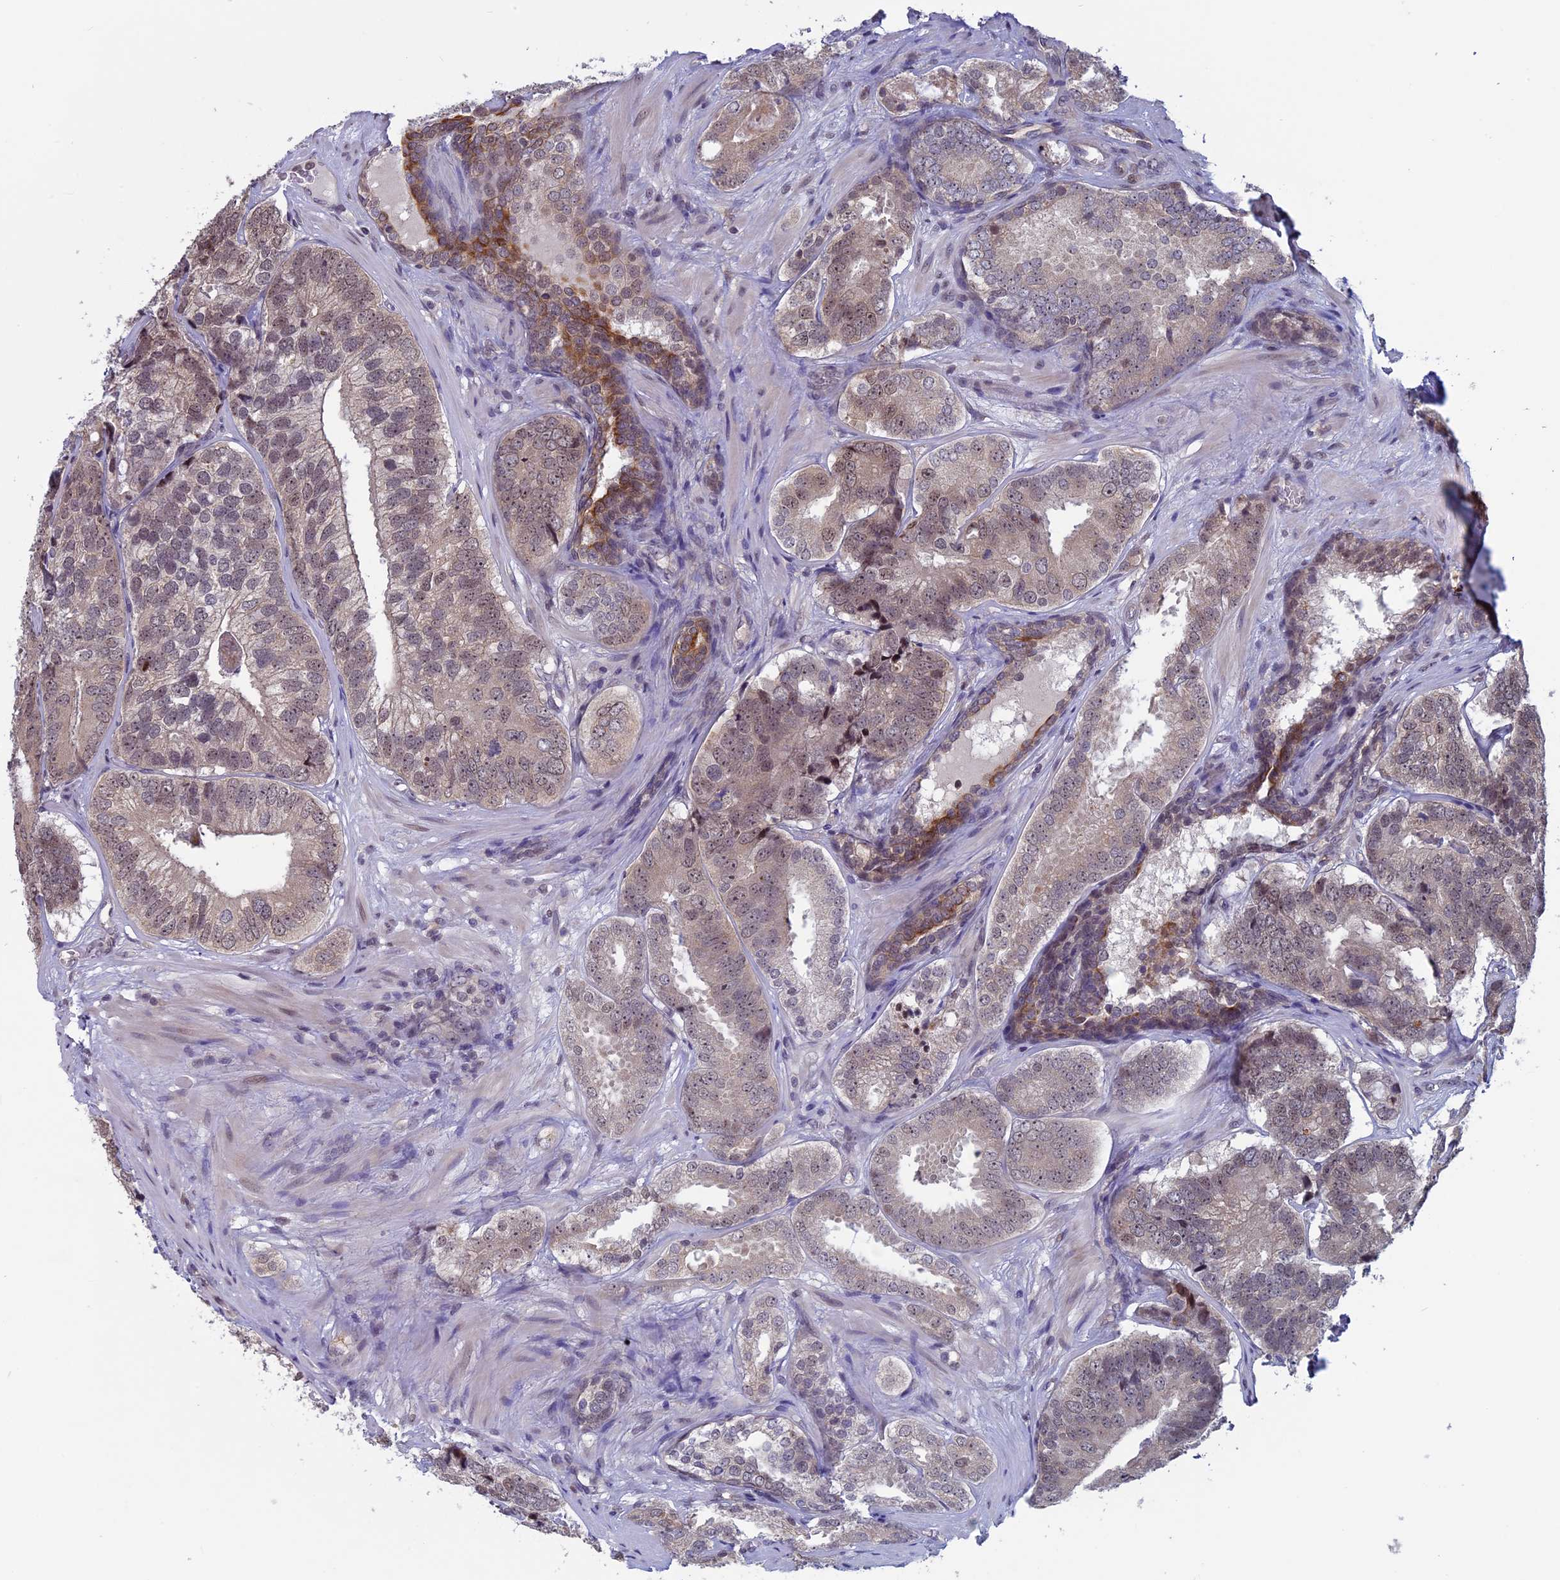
{"staining": {"intensity": "moderate", "quantity": ">75%", "location": "cytoplasmic/membranous,nuclear"}, "tissue": "prostate cancer", "cell_type": "Tumor cells", "image_type": "cancer", "snomed": [{"axis": "morphology", "description": "Adenocarcinoma, High grade"}, {"axis": "topography", "description": "Prostate"}], "caption": "Immunohistochemistry (IHC) staining of adenocarcinoma (high-grade) (prostate), which displays medium levels of moderate cytoplasmic/membranous and nuclear expression in about >75% of tumor cells indicating moderate cytoplasmic/membranous and nuclear protein expression. The staining was performed using DAB (brown) for protein detection and nuclei were counterstained in hematoxylin (blue).", "gene": "SPIRE1", "patient": {"sex": "male", "age": 63}}